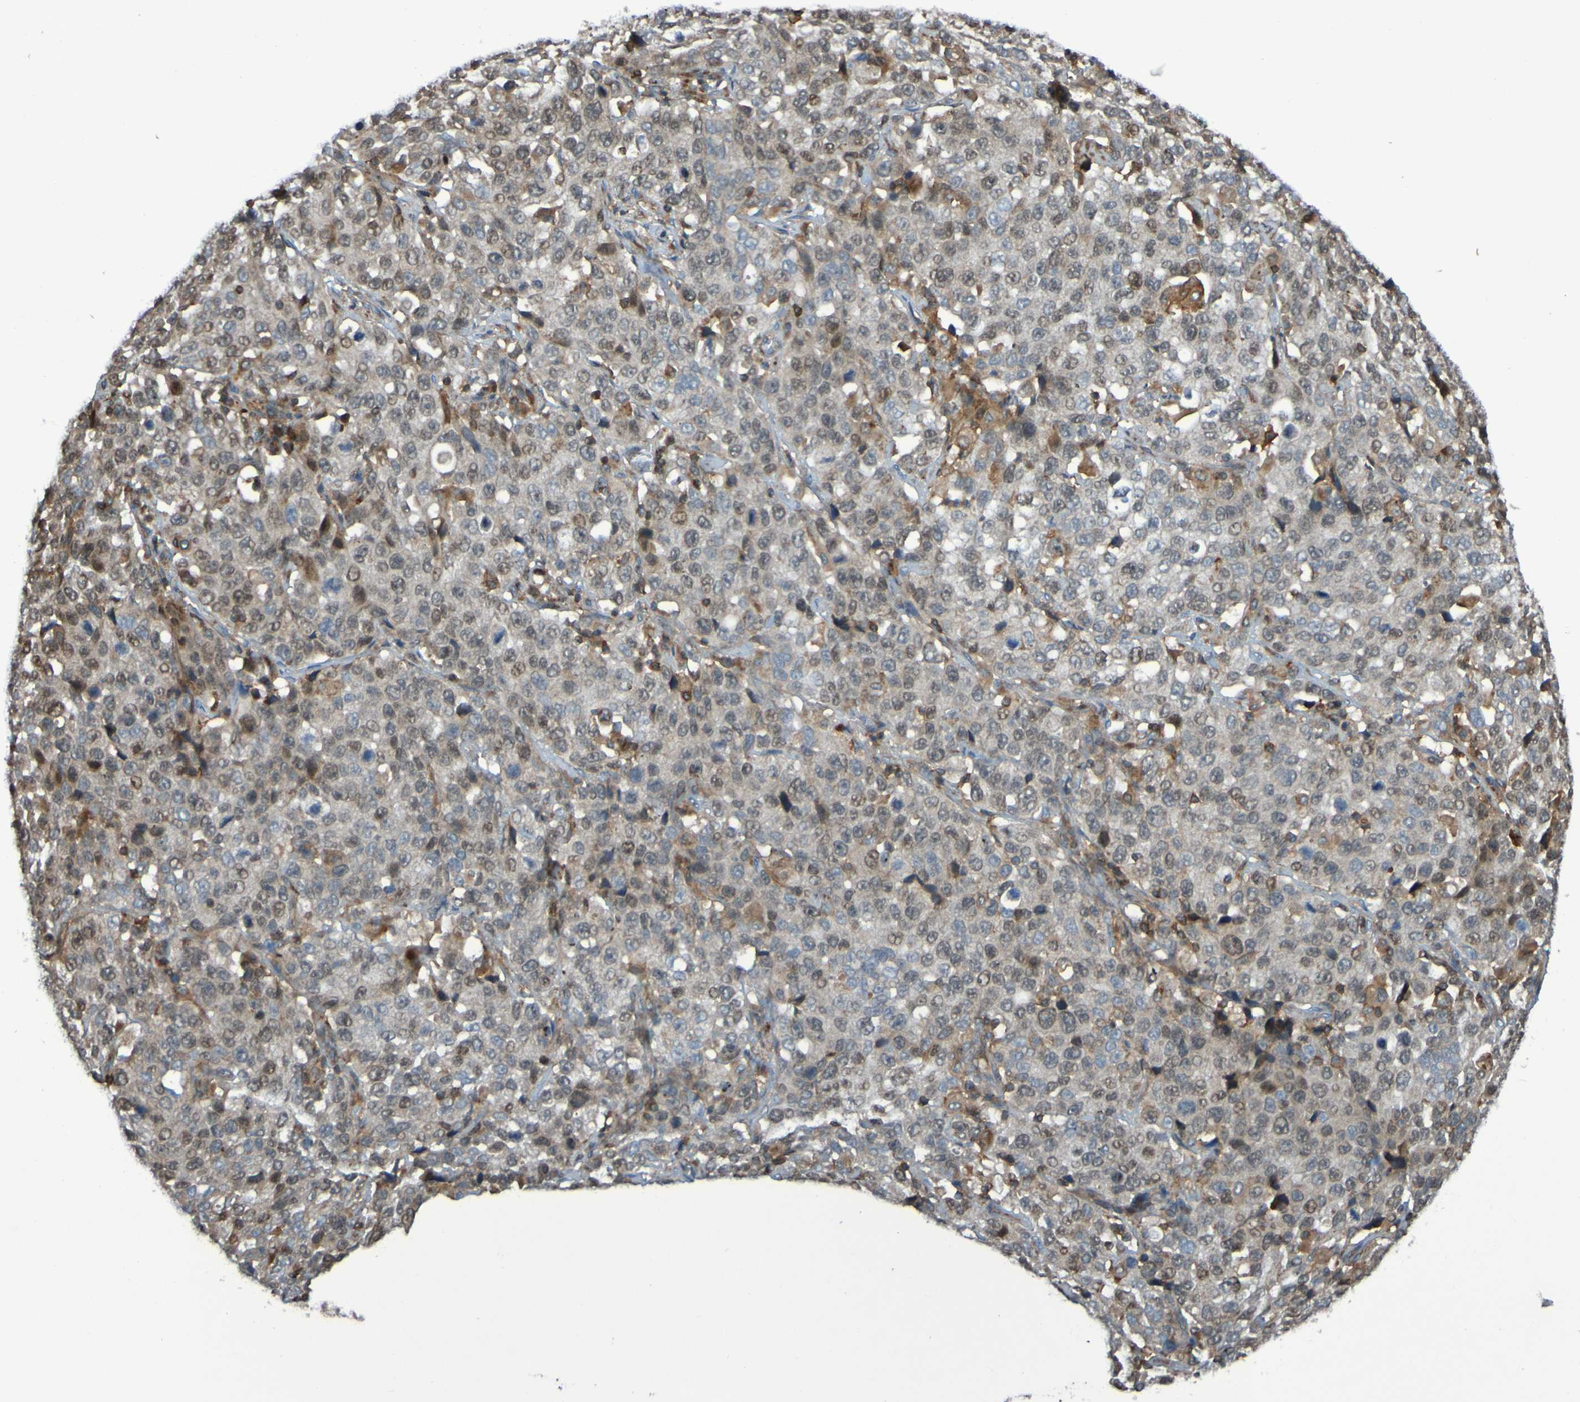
{"staining": {"intensity": "weak", "quantity": ">75%", "location": "cytoplasmic/membranous,nuclear"}, "tissue": "stomach cancer", "cell_type": "Tumor cells", "image_type": "cancer", "snomed": [{"axis": "morphology", "description": "Normal tissue, NOS"}, {"axis": "morphology", "description": "Adenocarcinoma, NOS"}, {"axis": "topography", "description": "Stomach"}], "caption": "Protein expression analysis of adenocarcinoma (stomach) reveals weak cytoplasmic/membranous and nuclear expression in about >75% of tumor cells.", "gene": "PDGFB", "patient": {"sex": "male", "age": 48}}